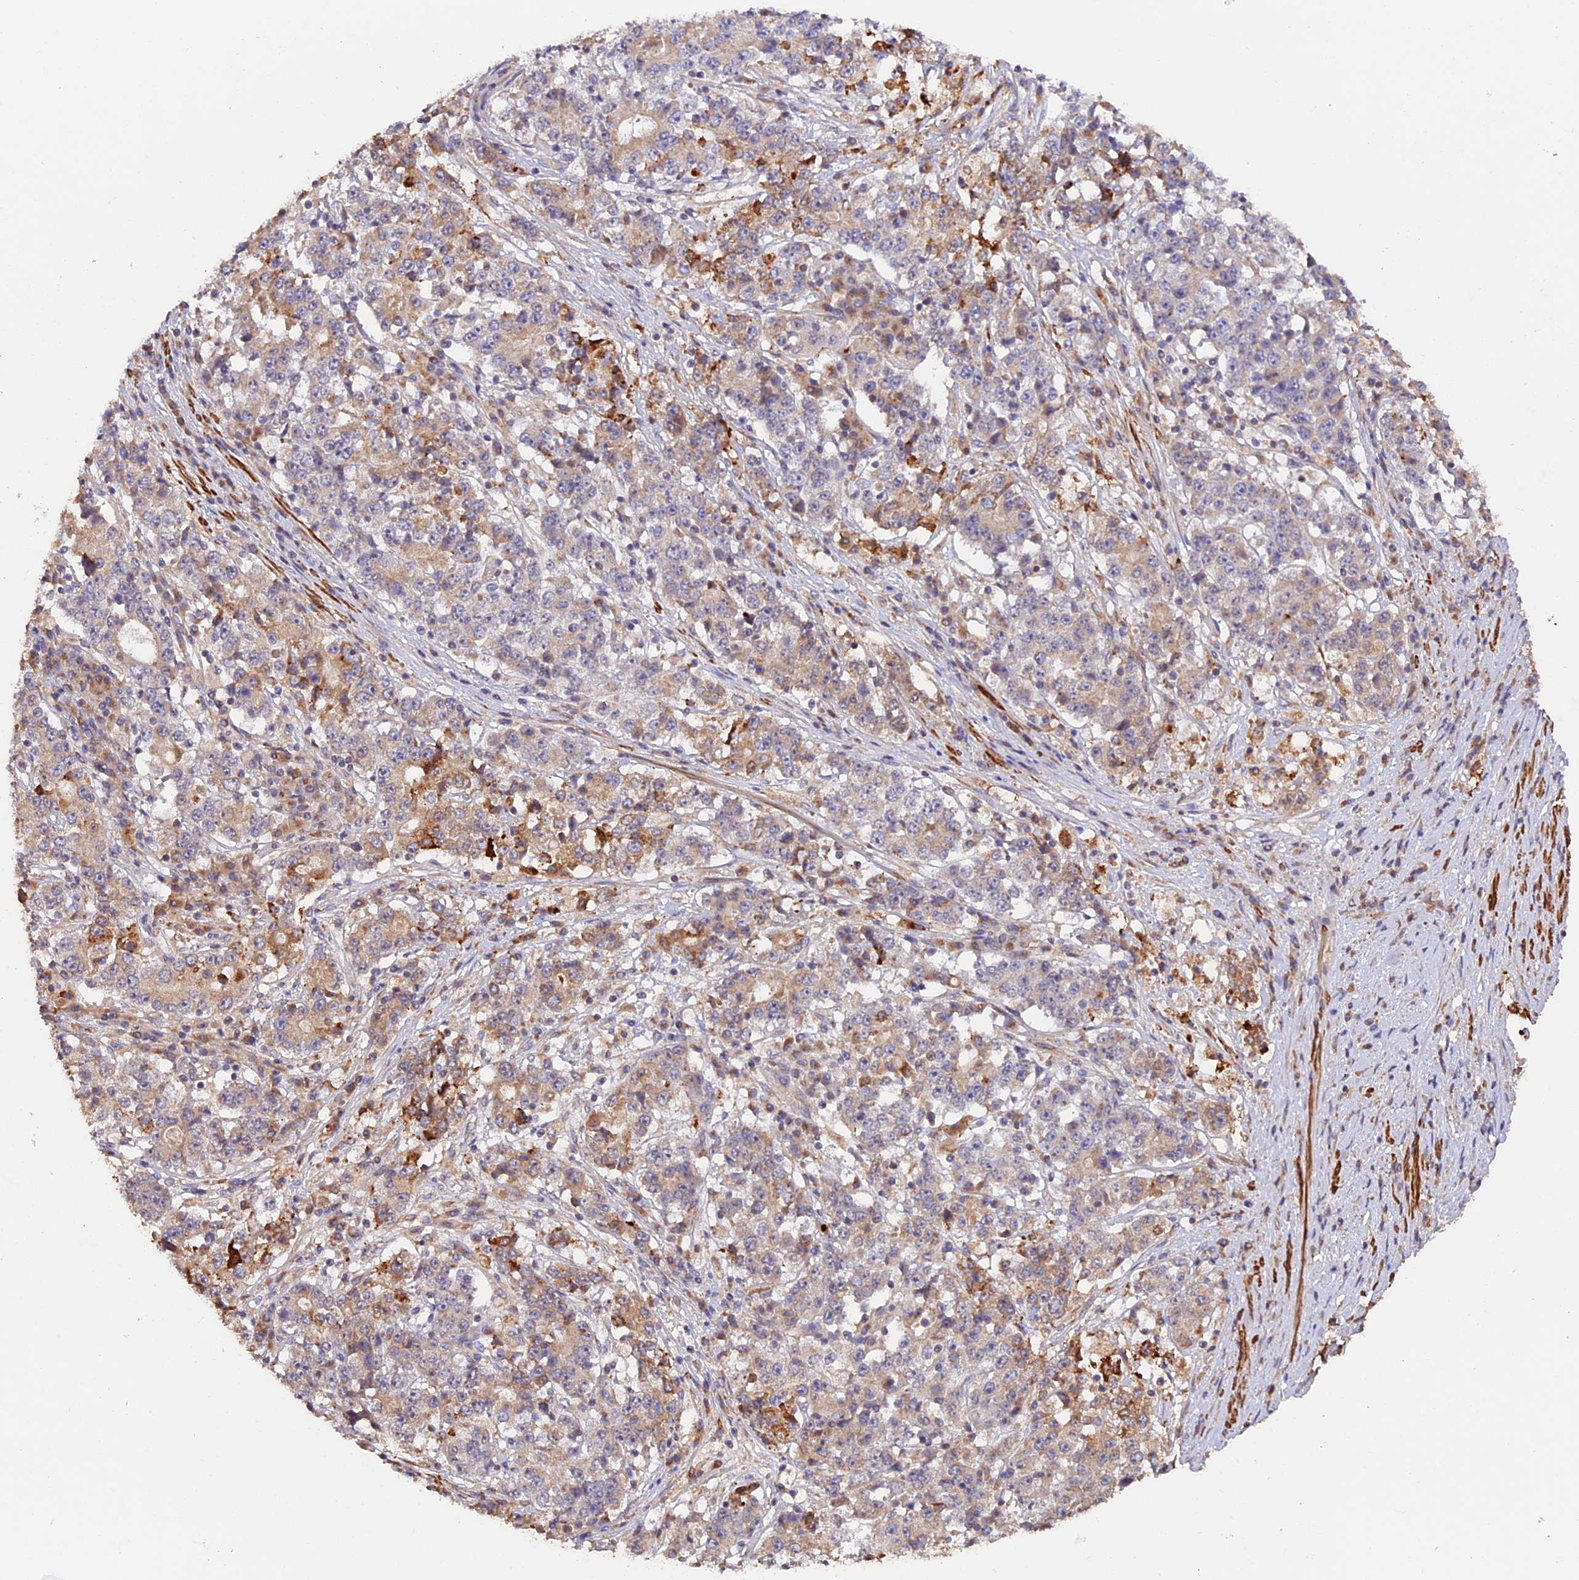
{"staining": {"intensity": "moderate", "quantity": "25%-75%", "location": "cytoplasmic/membranous"}, "tissue": "stomach cancer", "cell_type": "Tumor cells", "image_type": "cancer", "snomed": [{"axis": "morphology", "description": "Adenocarcinoma, NOS"}, {"axis": "topography", "description": "Stomach"}], "caption": "Adenocarcinoma (stomach) was stained to show a protein in brown. There is medium levels of moderate cytoplasmic/membranous positivity in approximately 25%-75% of tumor cells.", "gene": "TANGO6", "patient": {"sex": "male", "age": 59}}